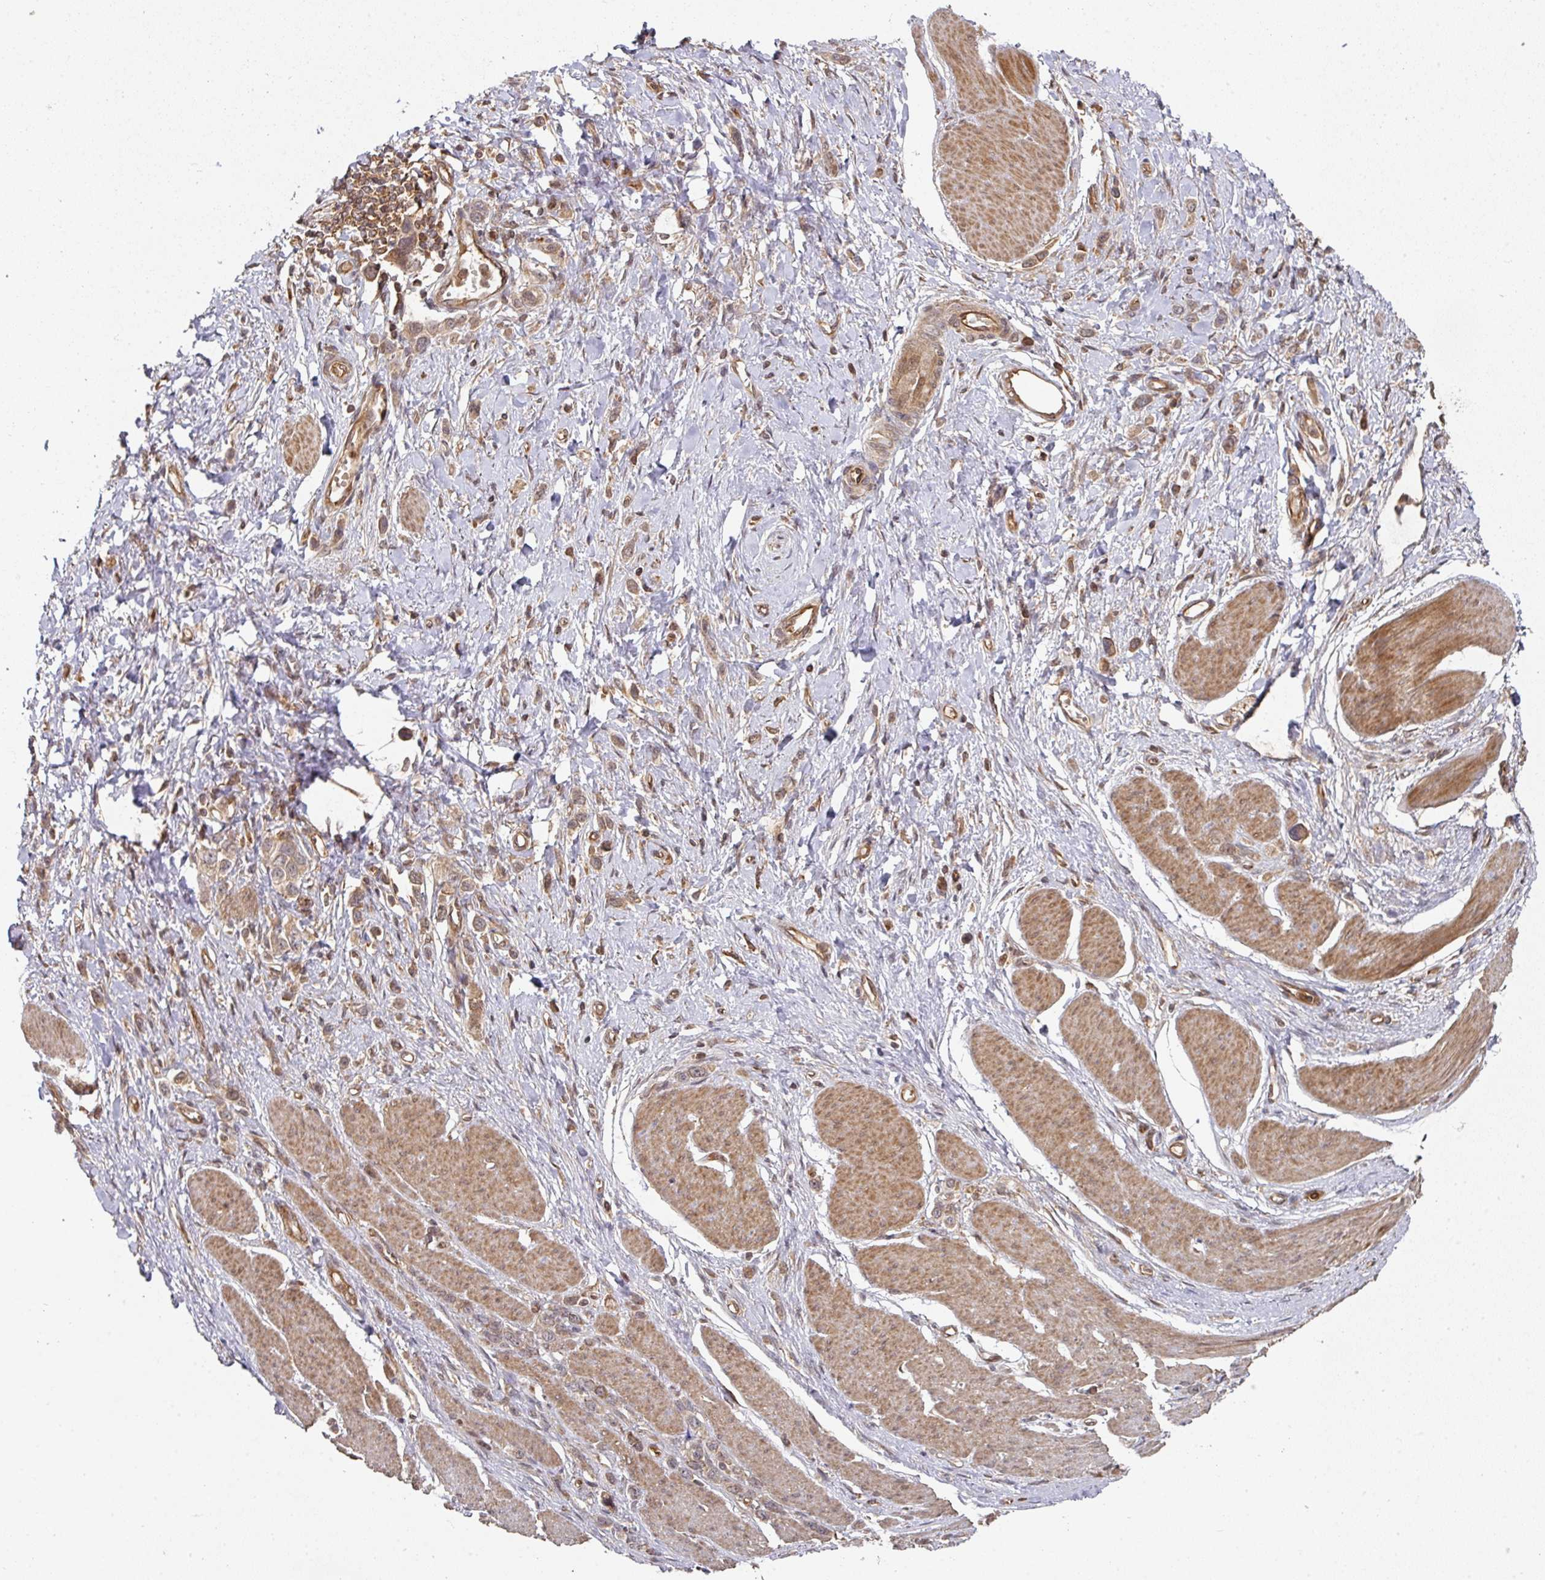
{"staining": {"intensity": "moderate", "quantity": ">75%", "location": "cytoplasmic/membranous"}, "tissue": "stomach cancer", "cell_type": "Tumor cells", "image_type": "cancer", "snomed": [{"axis": "morphology", "description": "Adenocarcinoma, NOS"}, {"axis": "topography", "description": "Stomach"}], "caption": "Tumor cells demonstrate medium levels of moderate cytoplasmic/membranous staining in approximately >75% of cells in human stomach cancer (adenocarcinoma).", "gene": "EIF4EBP2", "patient": {"sex": "female", "age": 65}}